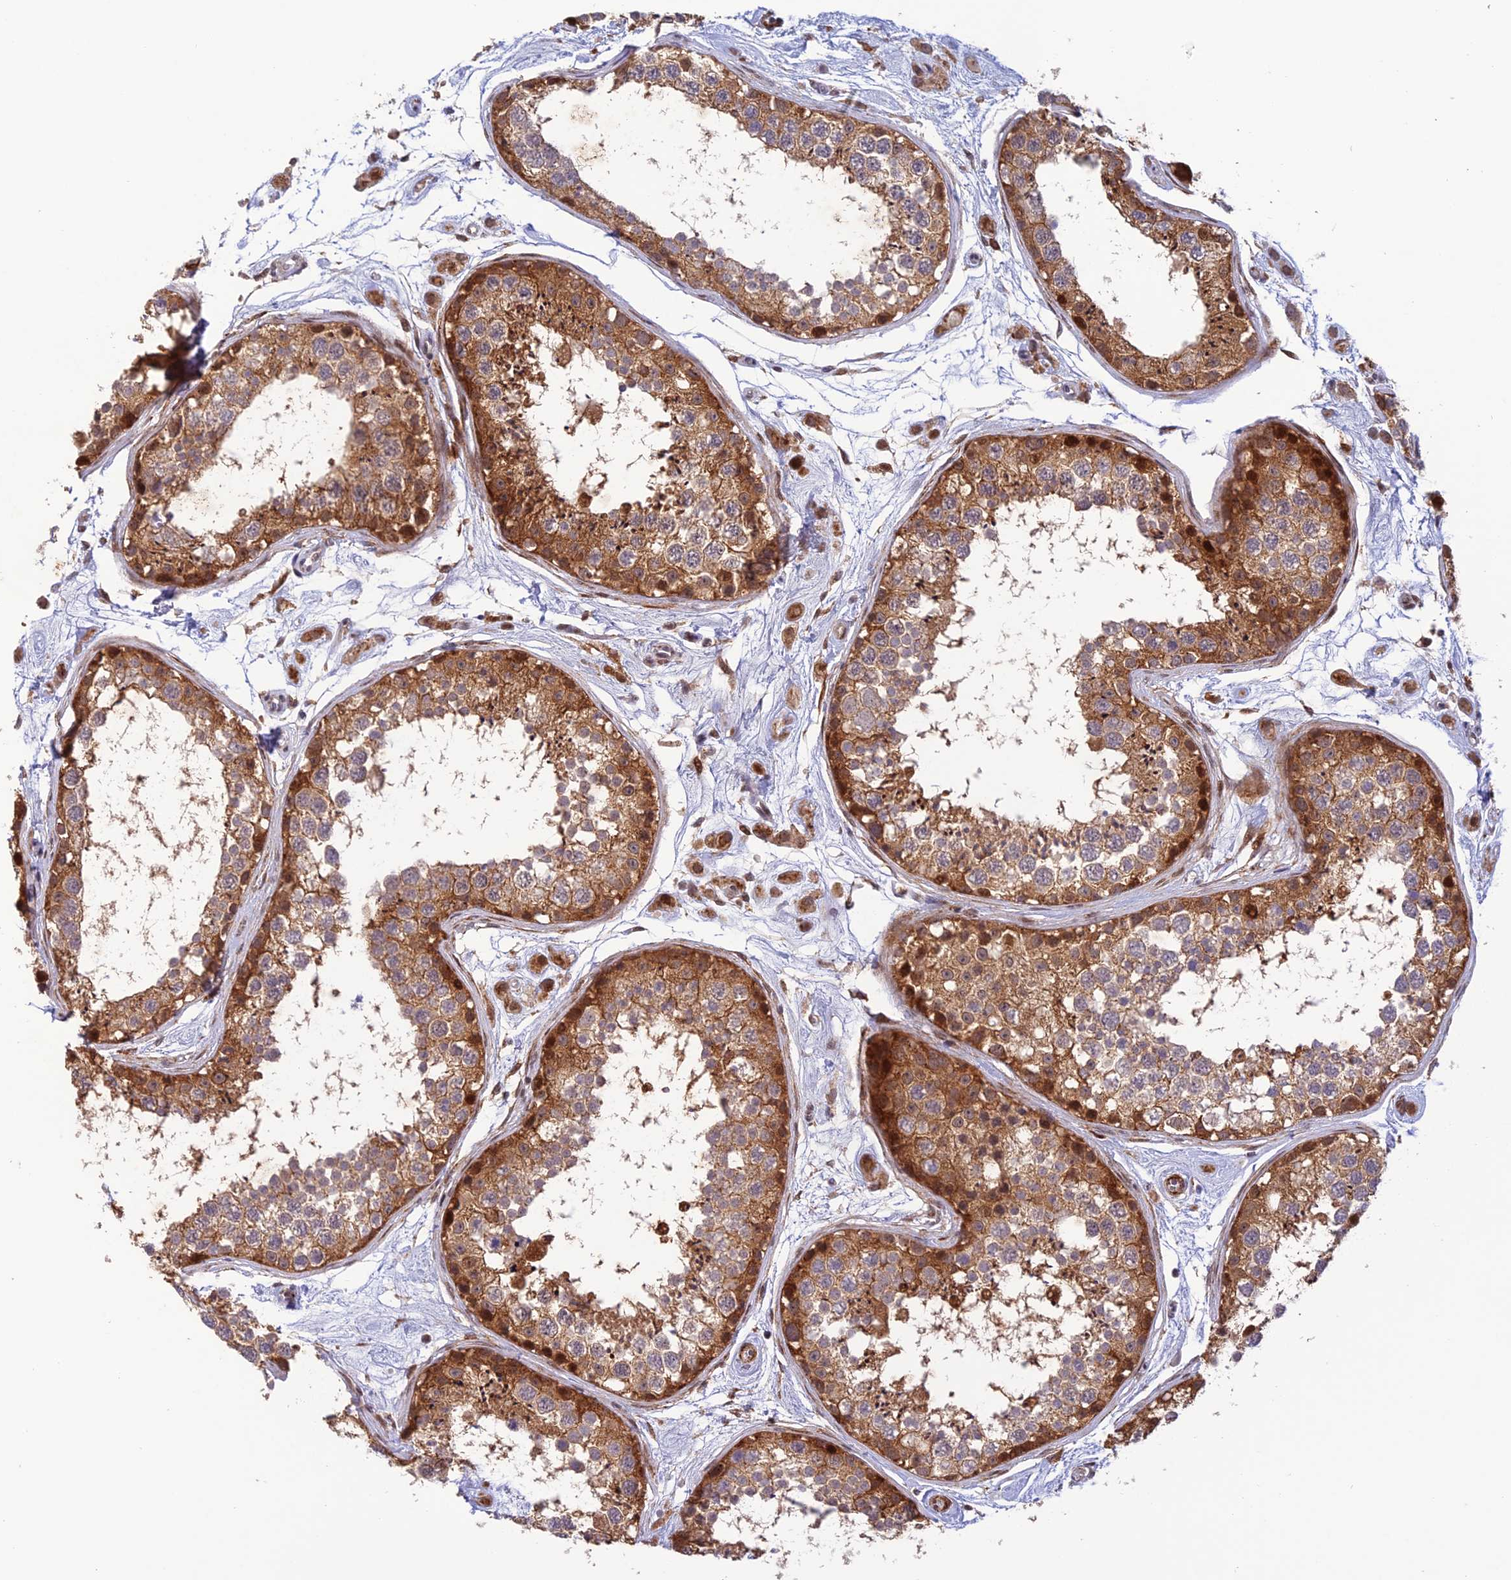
{"staining": {"intensity": "moderate", "quantity": ">75%", "location": "cytoplasmic/membranous,nuclear"}, "tissue": "testis", "cell_type": "Cells in seminiferous ducts", "image_type": "normal", "snomed": [{"axis": "morphology", "description": "Normal tissue, NOS"}, {"axis": "topography", "description": "Testis"}], "caption": "This image exhibits immunohistochemistry staining of unremarkable human testis, with medium moderate cytoplasmic/membranous,nuclear staining in approximately >75% of cells in seminiferous ducts.", "gene": "WDR55", "patient": {"sex": "male", "age": 25}}